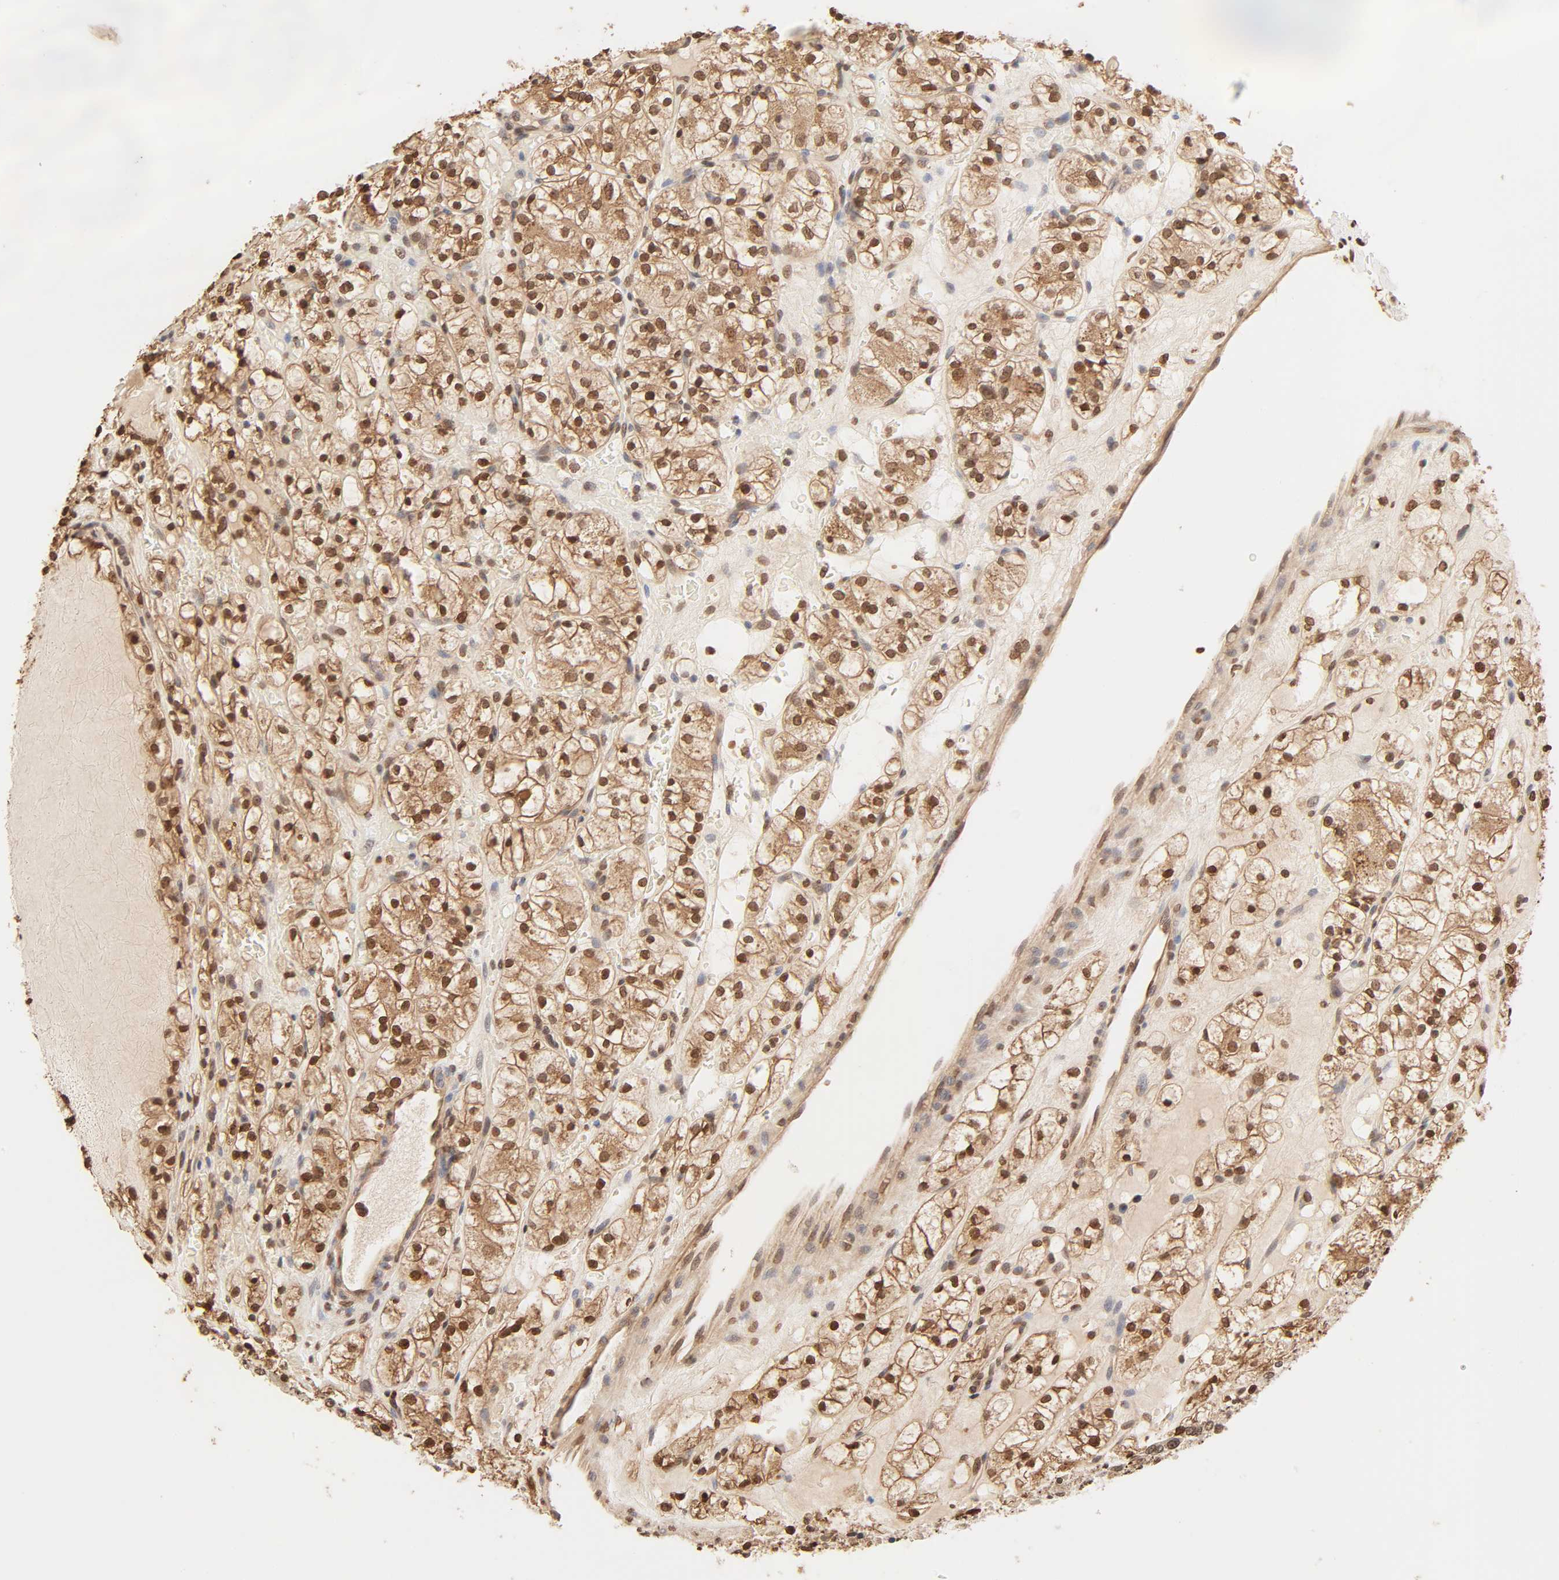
{"staining": {"intensity": "strong", "quantity": ">75%", "location": "cytoplasmic/membranous,nuclear"}, "tissue": "renal cancer", "cell_type": "Tumor cells", "image_type": "cancer", "snomed": [{"axis": "morphology", "description": "Adenocarcinoma, NOS"}, {"axis": "topography", "description": "Kidney"}], "caption": "IHC staining of renal adenocarcinoma, which exhibits high levels of strong cytoplasmic/membranous and nuclear expression in approximately >75% of tumor cells indicating strong cytoplasmic/membranous and nuclear protein expression. The staining was performed using DAB (brown) for protein detection and nuclei were counterstained in hematoxylin (blue).", "gene": "TBL1X", "patient": {"sex": "female", "age": 60}}